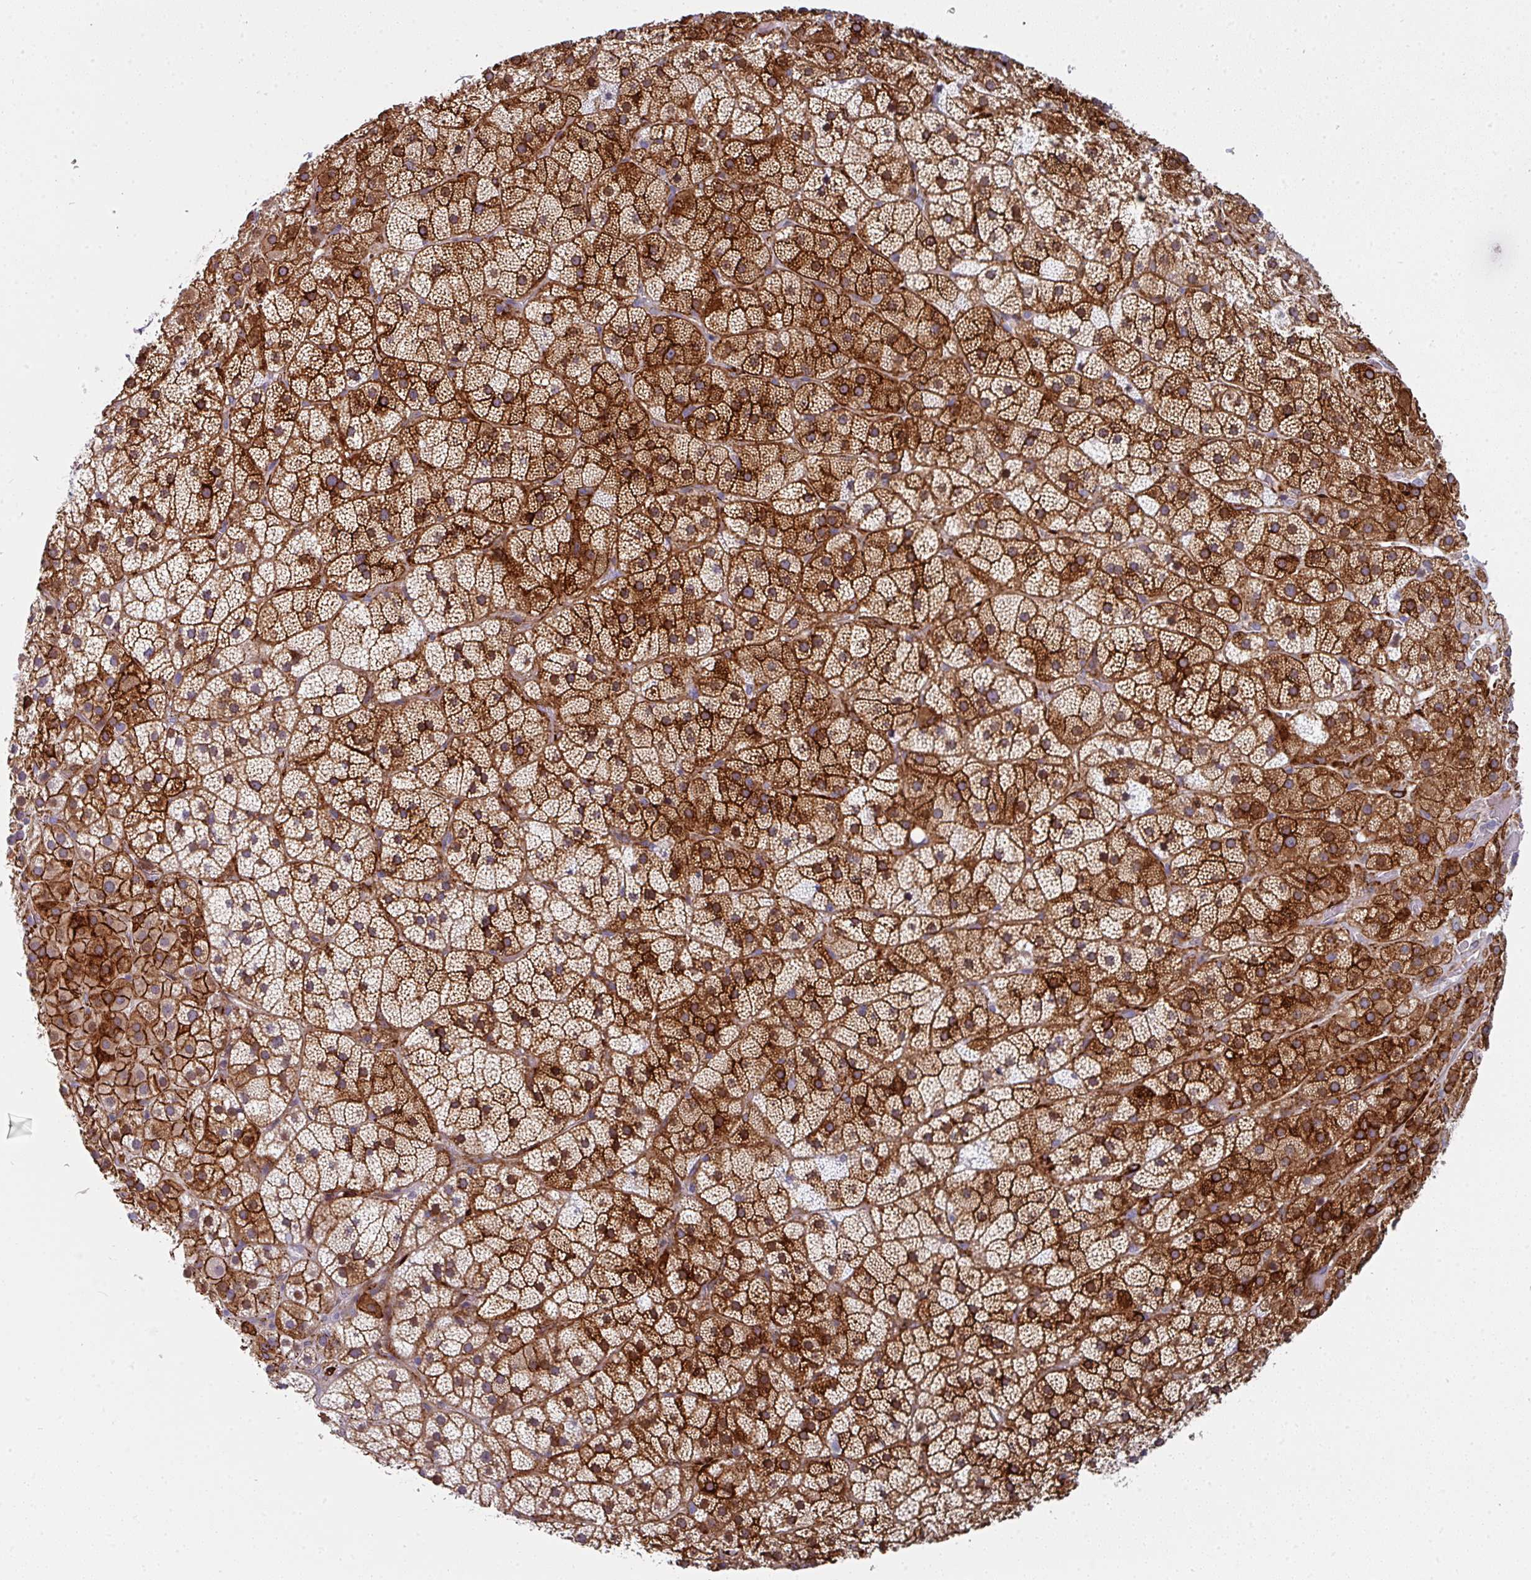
{"staining": {"intensity": "strong", "quantity": ">75%", "location": "cytoplasmic/membranous"}, "tissue": "adrenal gland", "cell_type": "Glandular cells", "image_type": "normal", "snomed": [{"axis": "morphology", "description": "Normal tissue, NOS"}, {"axis": "topography", "description": "Adrenal gland"}], "caption": "The immunohistochemical stain labels strong cytoplasmic/membranous positivity in glandular cells of unremarkable adrenal gland. (DAB (3,3'-diaminobenzidine) IHC, brown staining for protein, blue staining for nuclei).", "gene": "BEND5", "patient": {"sex": "male", "age": 57}}